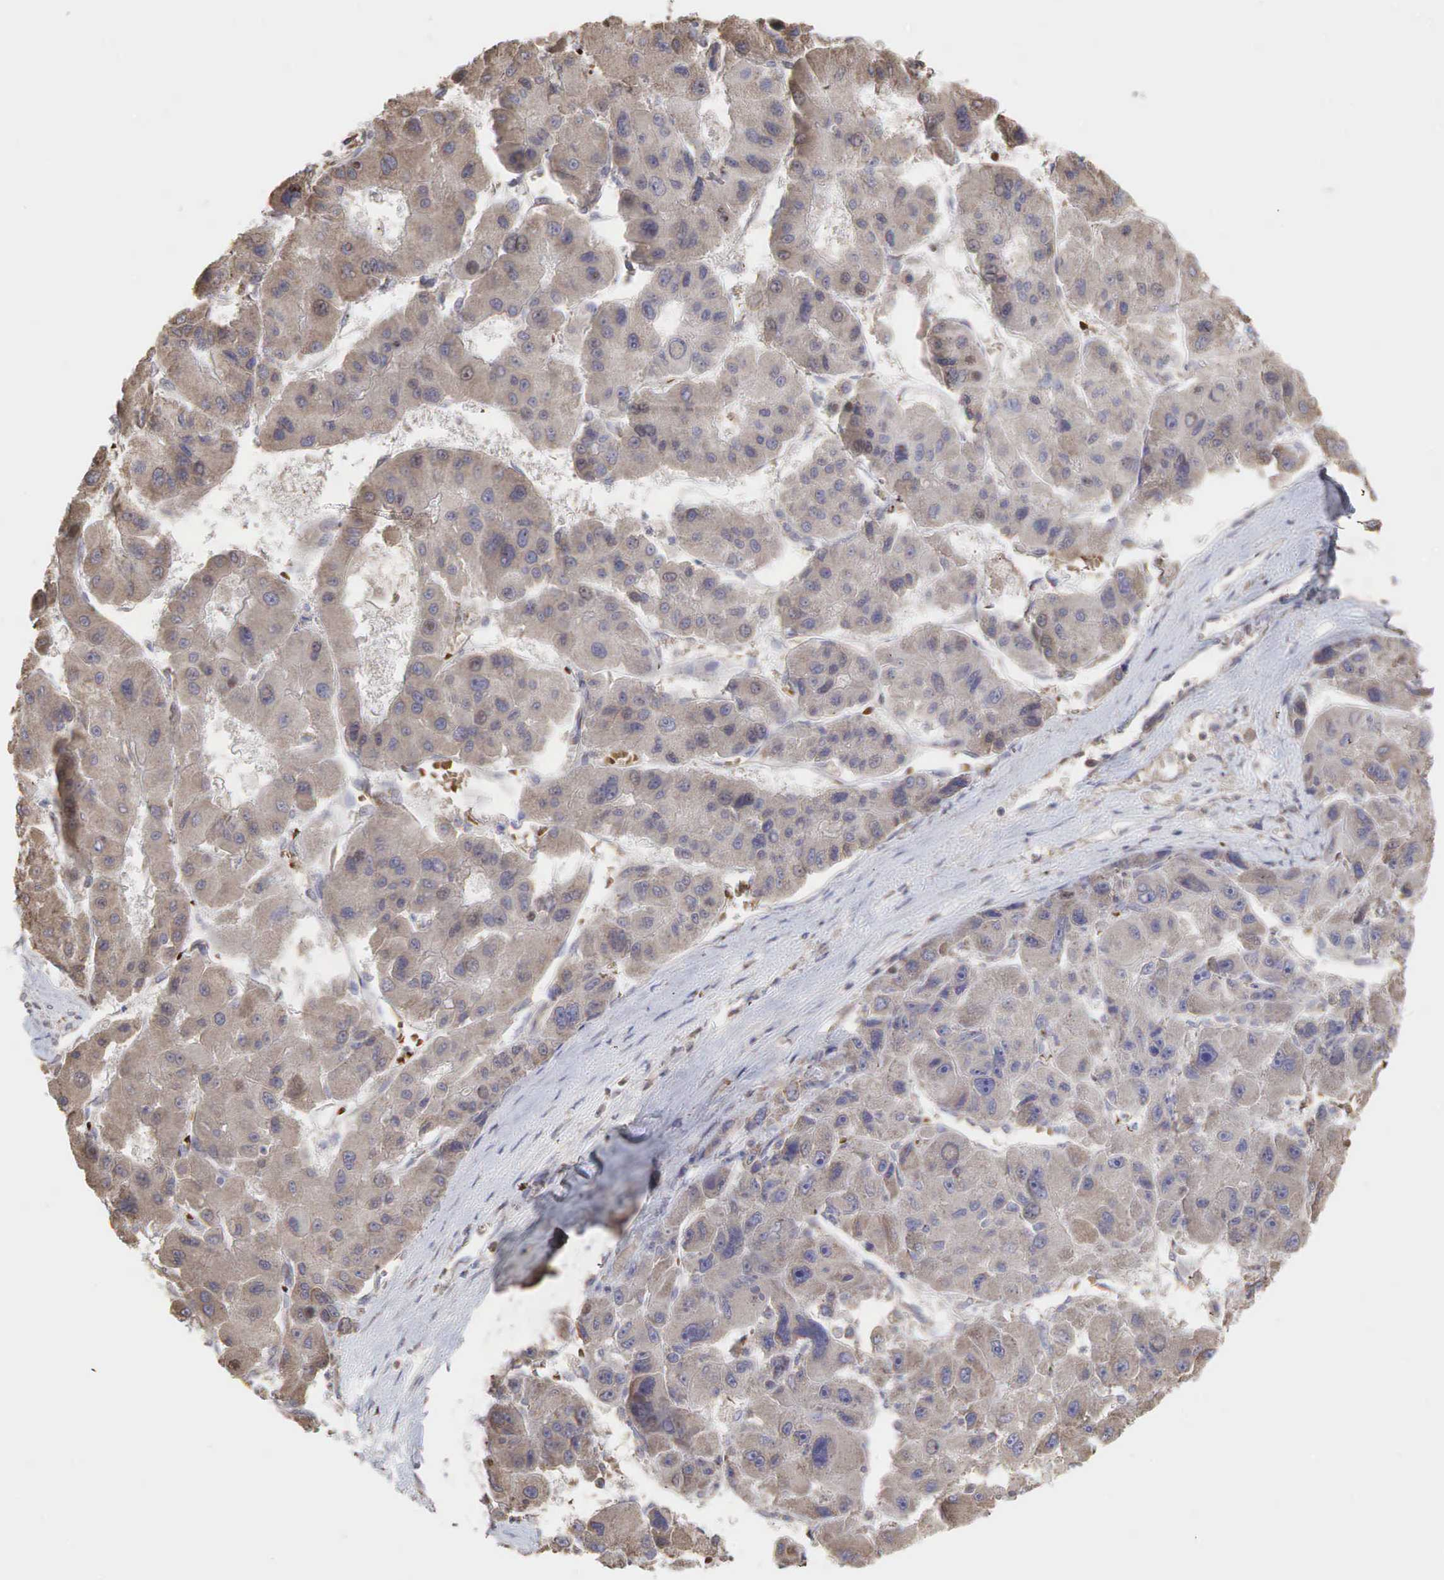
{"staining": {"intensity": "weak", "quantity": ">75%", "location": "cytoplasmic/membranous"}, "tissue": "liver cancer", "cell_type": "Tumor cells", "image_type": "cancer", "snomed": [{"axis": "morphology", "description": "Carcinoma, Hepatocellular, NOS"}, {"axis": "topography", "description": "Liver"}], "caption": "Immunohistochemical staining of human liver cancer (hepatocellular carcinoma) exhibits low levels of weak cytoplasmic/membranous protein positivity in approximately >75% of tumor cells. Using DAB (brown) and hematoxylin (blue) stains, captured at high magnification using brightfield microscopy.", "gene": "PABPC5", "patient": {"sex": "male", "age": 64}}